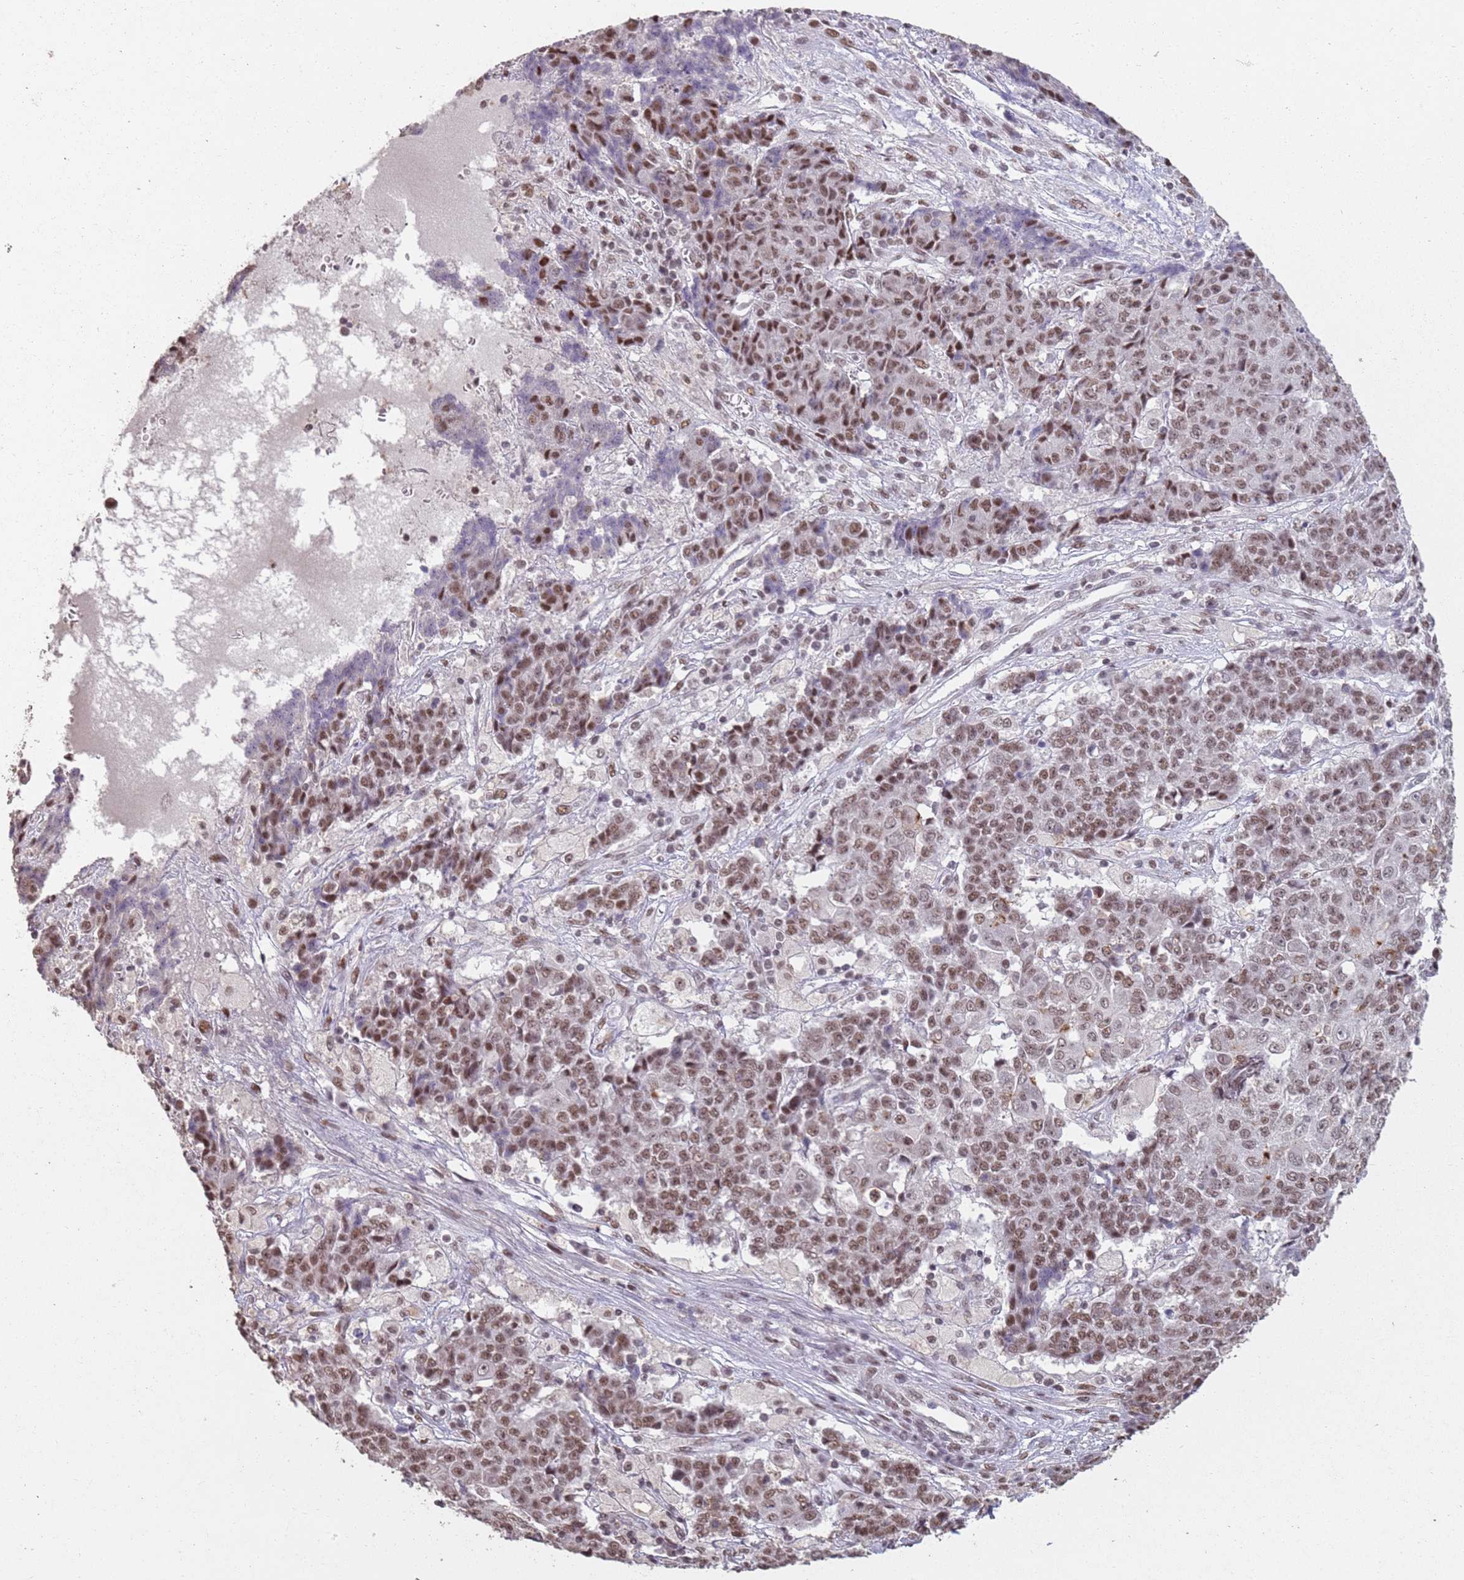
{"staining": {"intensity": "moderate", "quantity": ">75%", "location": "nuclear"}, "tissue": "ovarian cancer", "cell_type": "Tumor cells", "image_type": "cancer", "snomed": [{"axis": "morphology", "description": "Carcinoma, endometroid"}, {"axis": "topography", "description": "Ovary"}], "caption": "A brown stain highlights moderate nuclear expression of a protein in human endometroid carcinoma (ovarian) tumor cells.", "gene": "ARL14EP", "patient": {"sex": "female", "age": 42}}